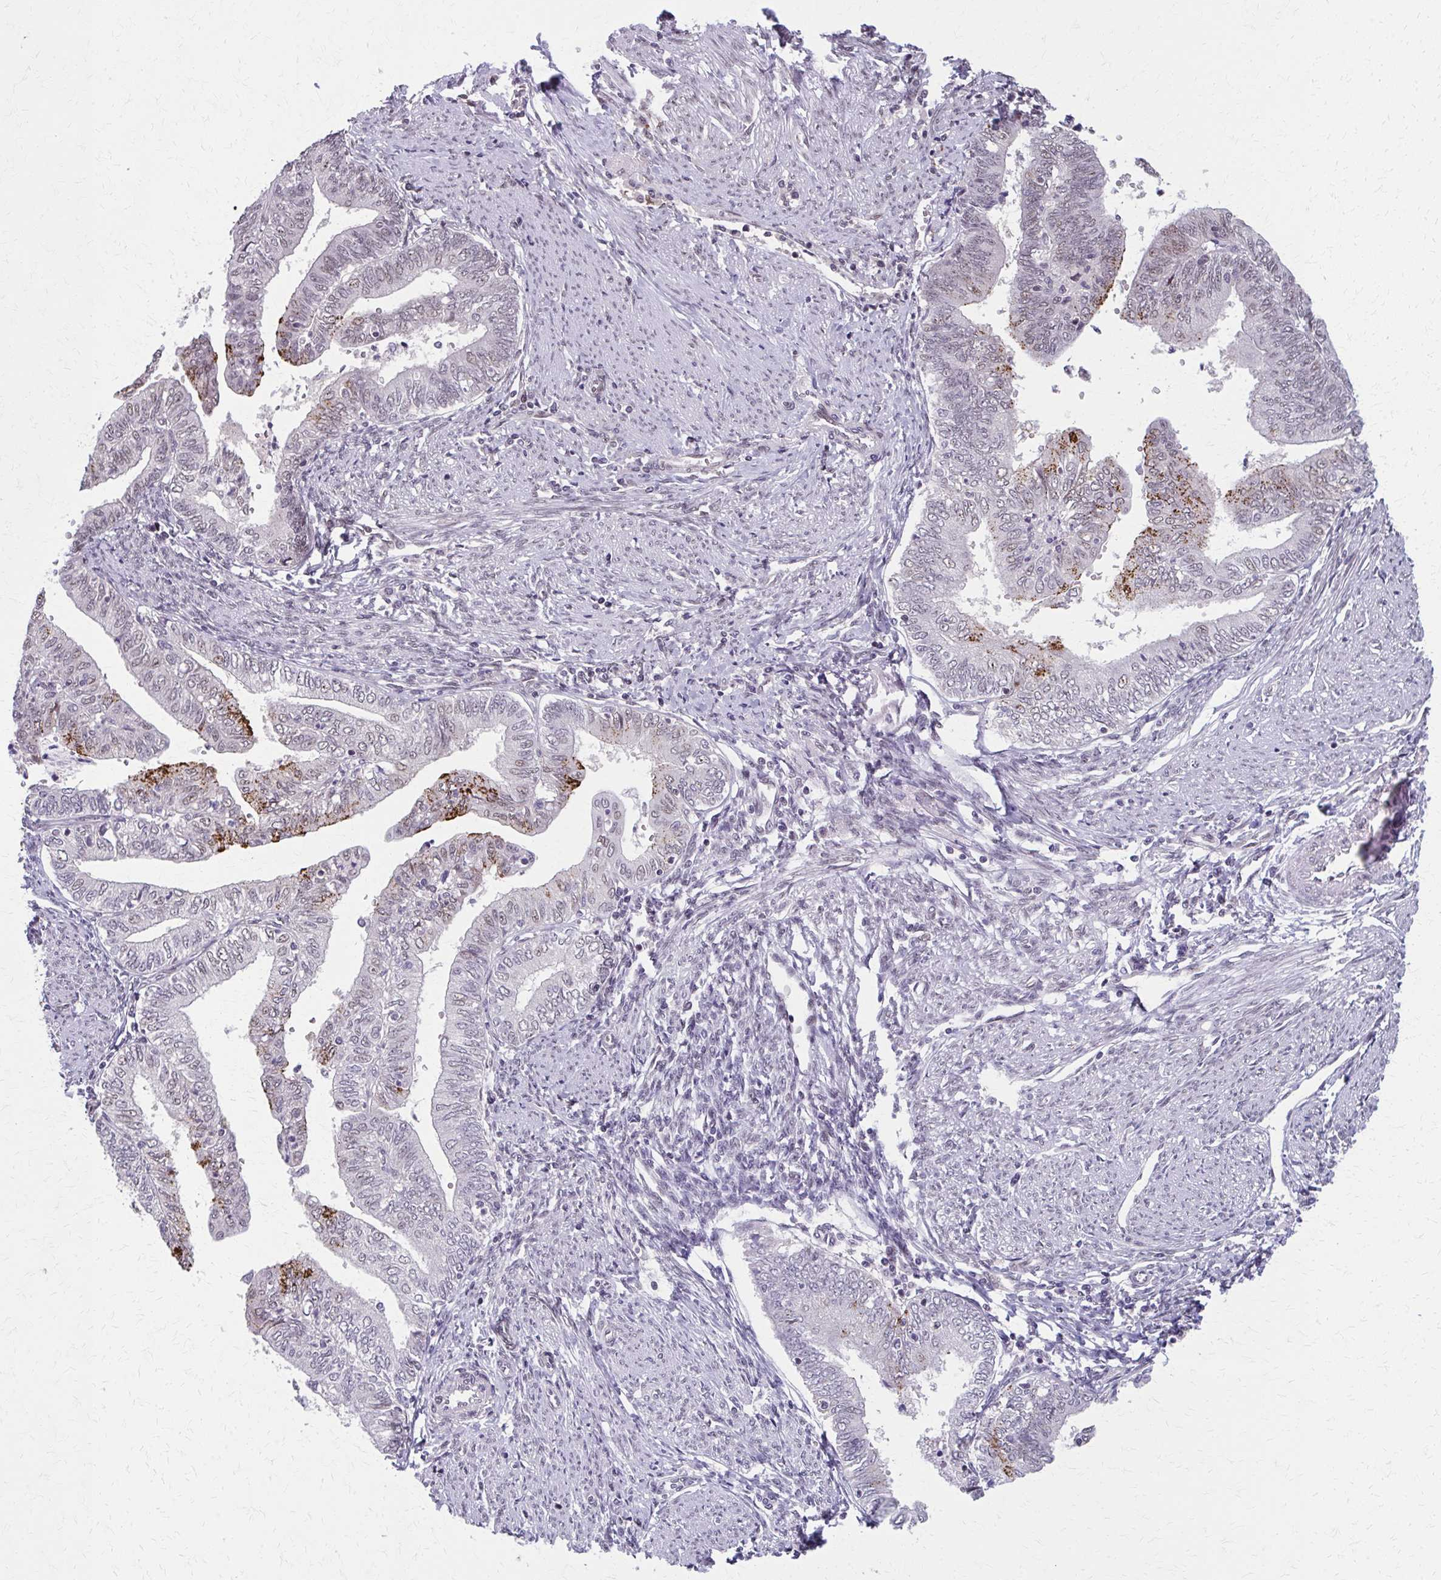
{"staining": {"intensity": "strong", "quantity": "<25%", "location": "cytoplasmic/membranous"}, "tissue": "endometrial cancer", "cell_type": "Tumor cells", "image_type": "cancer", "snomed": [{"axis": "morphology", "description": "Adenocarcinoma, NOS"}, {"axis": "topography", "description": "Endometrium"}], "caption": "A brown stain highlights strong cytoplasmic/membranous positivity of a protein in endometrial cancer tumor cells. Nuclei are stained in blue.", "gene": "SETBP1", "patient": {"sex": "female", "age": 66}}